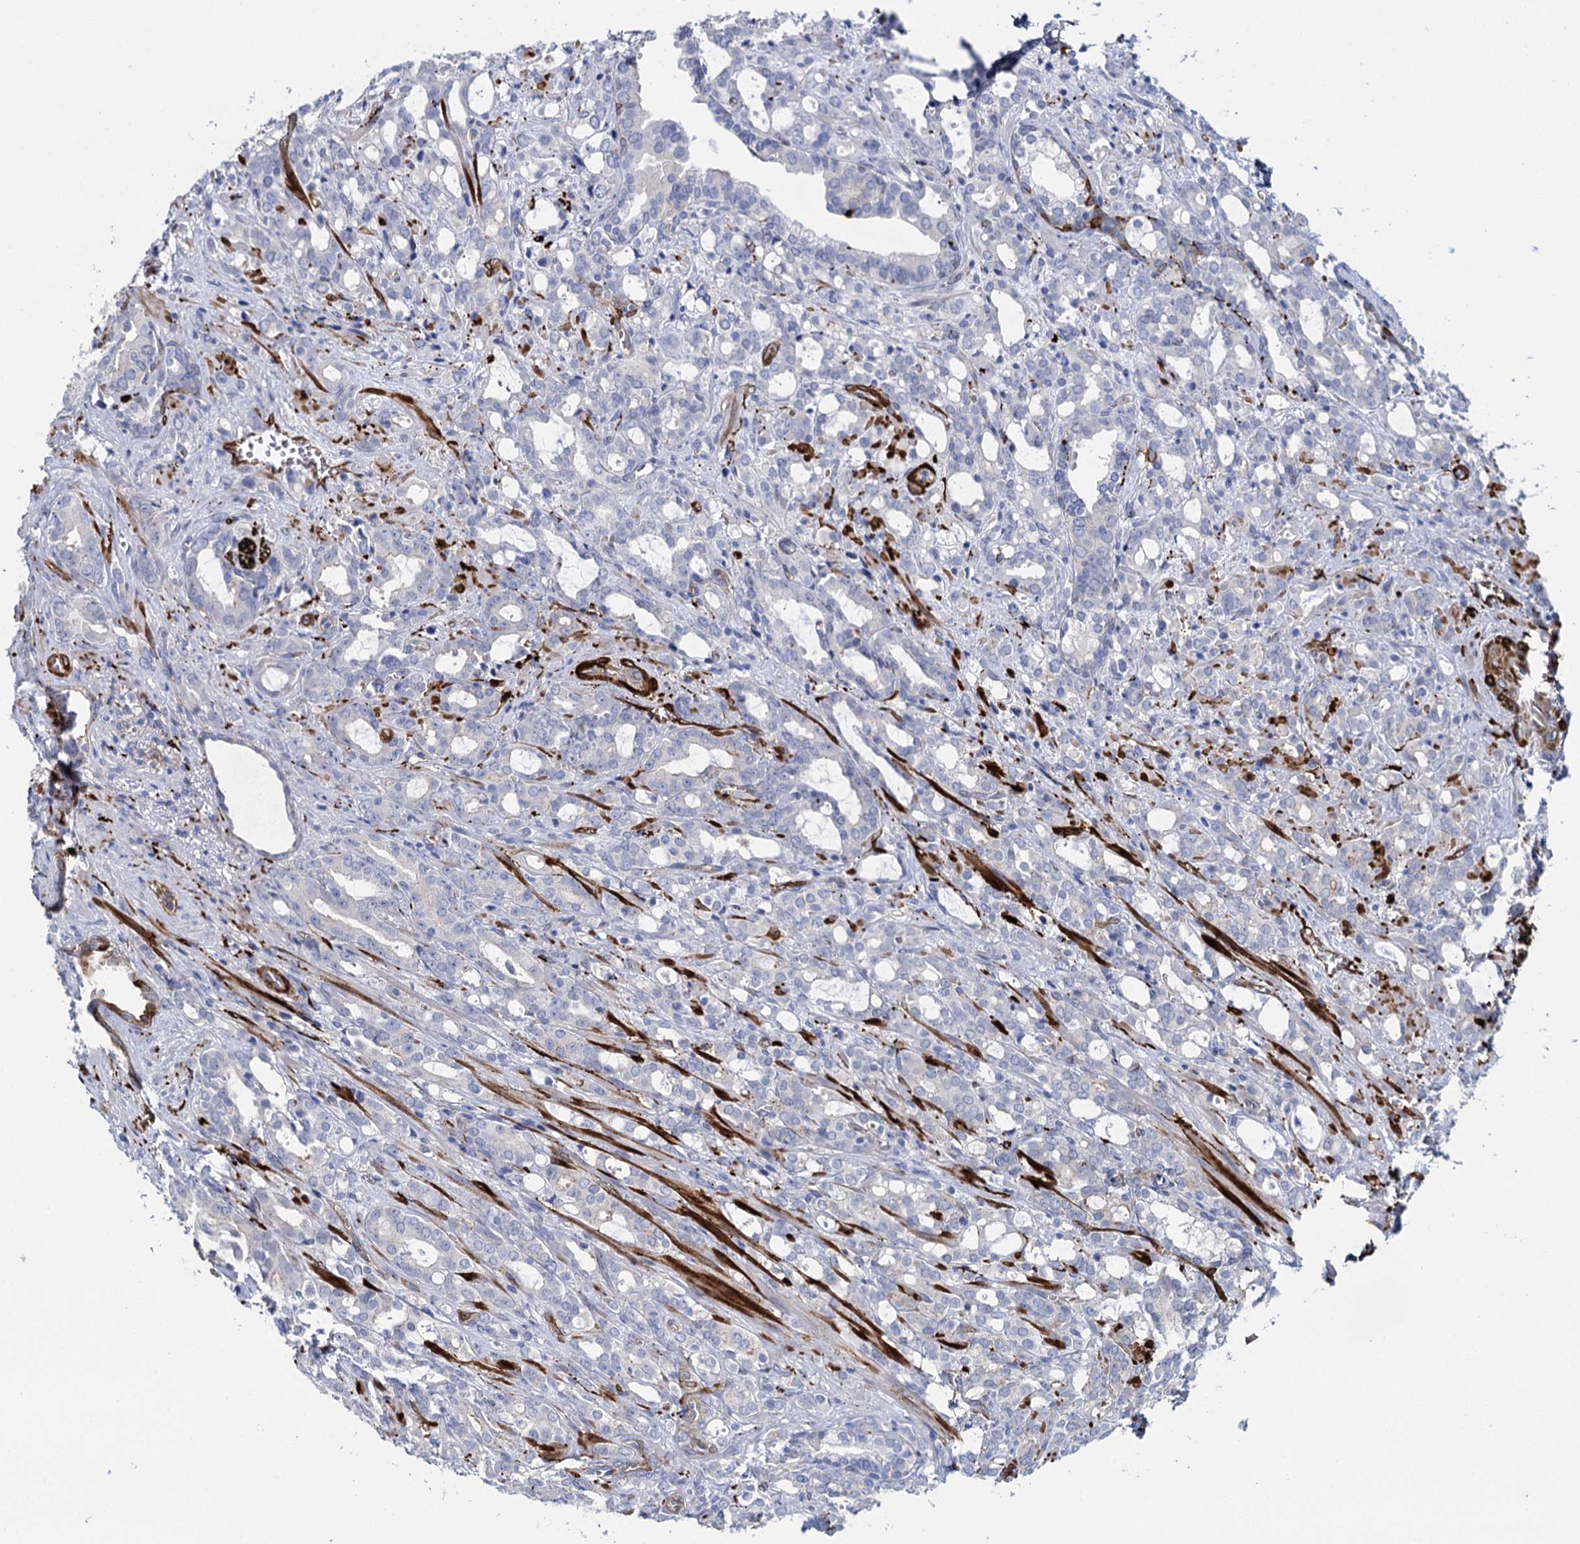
{"staining": {"intensity": "negative", "quantity": "none", "location": "none"}, "tissue": "prostate cancer", "cell_type": "Tumor cells", "image_type": "cancer", "snomed": [{"axis": "morphology", "description": "Adenocarcinoma, High grade"}, {"axis": "topography", "description": "Prostate"}], "caption": "IHC micrograph of neoplastic tissue: human prostate high-grade adenocarcinoma stained with DAB reveals no significant protein expression in tumor cells. (Brightfield microscopy of DAB (3,3'-diaminobenzidine) immunohistochemistry at high magnification).", "gene": "SNCG", "patient": {"sex": "male", "age": 72}}